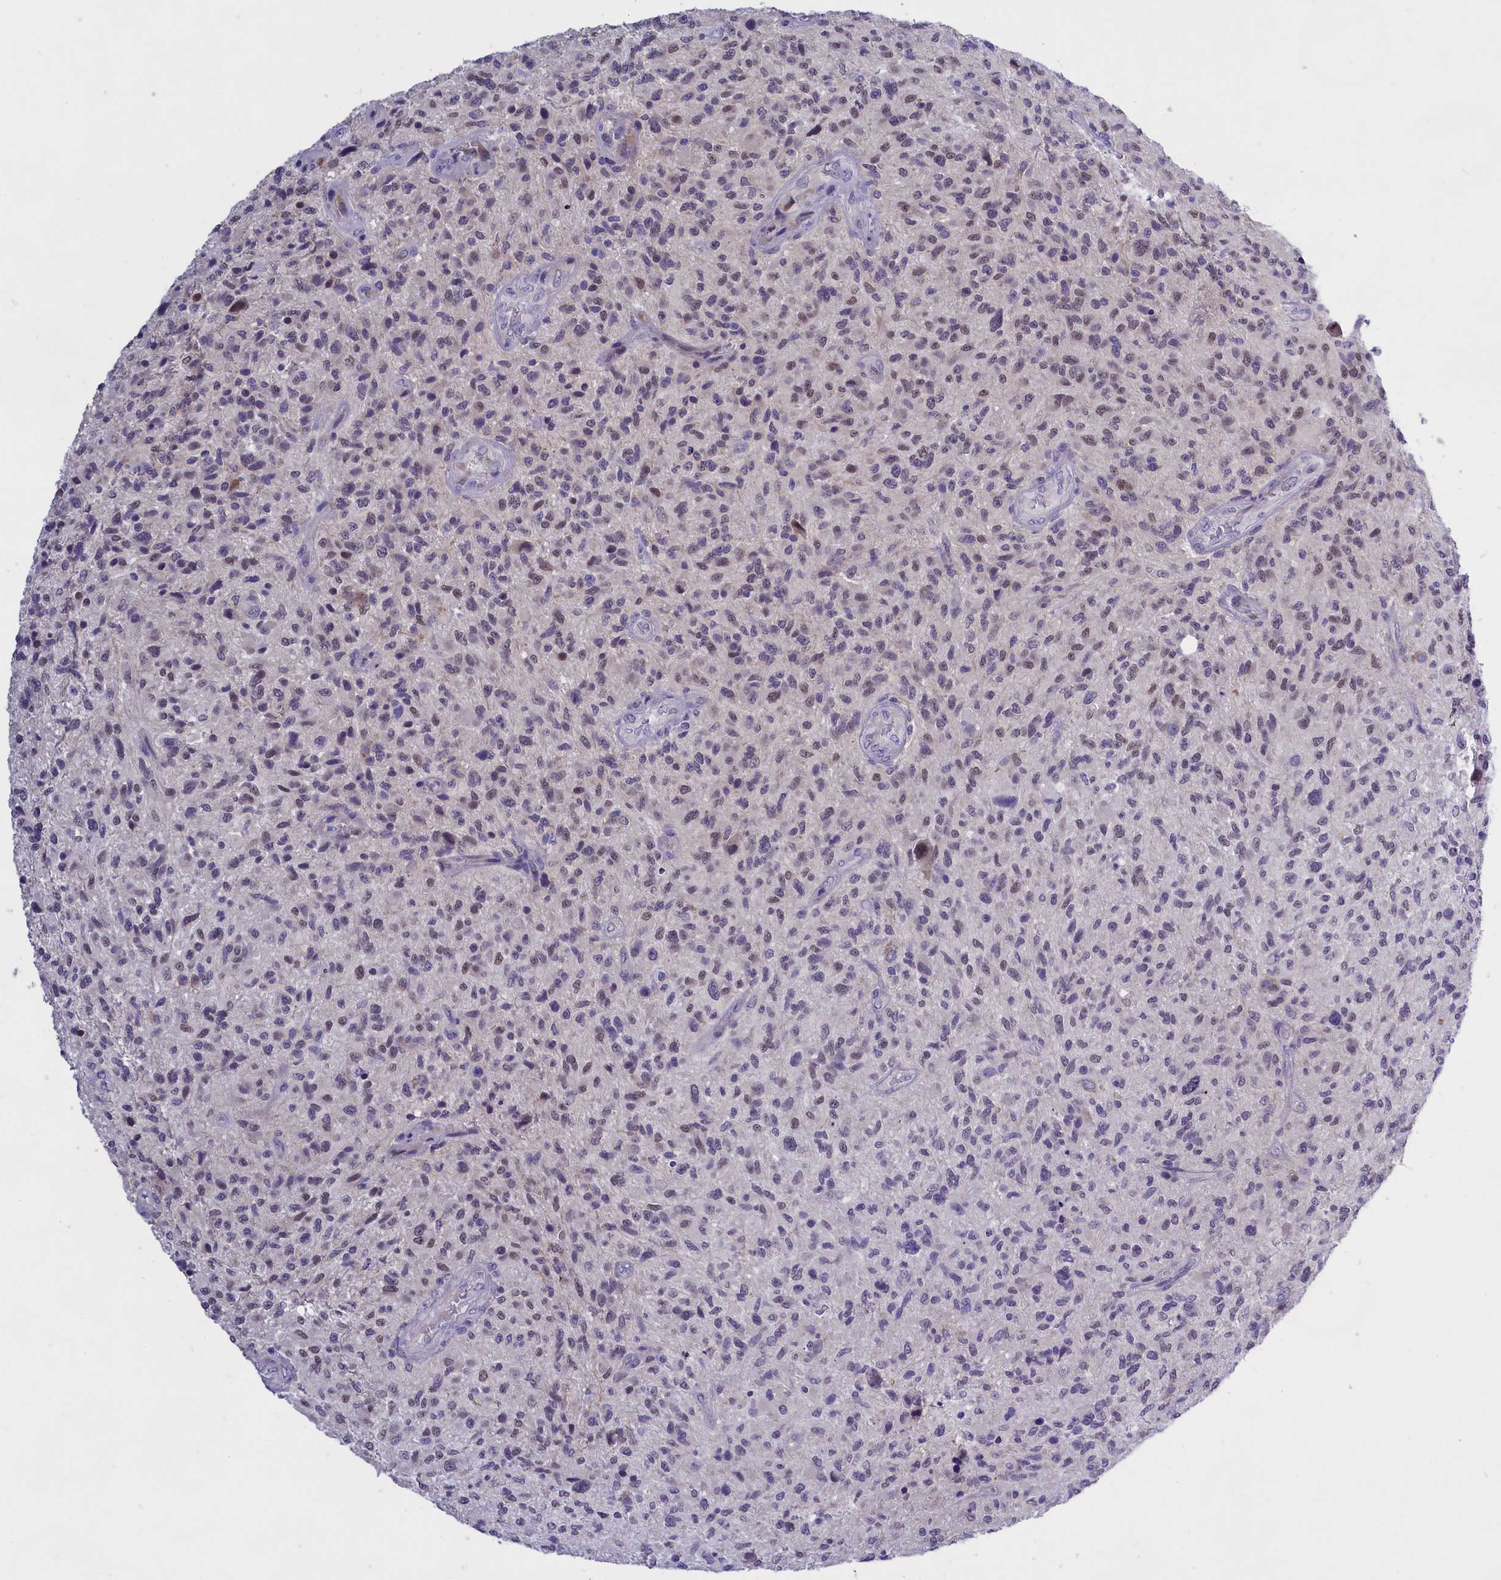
{"staining": {"intensity": "weak", "quantity": "25%-75%", "location": "nuclear"}, "tissue": "glioma", "cell_type": "Tumor cells", "image_type": "cancer", "snomed": [{"axis": "morphology", "description": "Glioma, malignant, High grade"}, {"axis": "topography", "description": "Brain"}], "caption": "Immunohistochemistry of glioma demonstrates low levels of weak nuclear expression in approximately 25%-75% of tumor cells. (brown staining indicates protein expression, while blue staining denotes nuclei).", "gene": "ENPP6", "patient": {"sex": "male", "age": 47}}